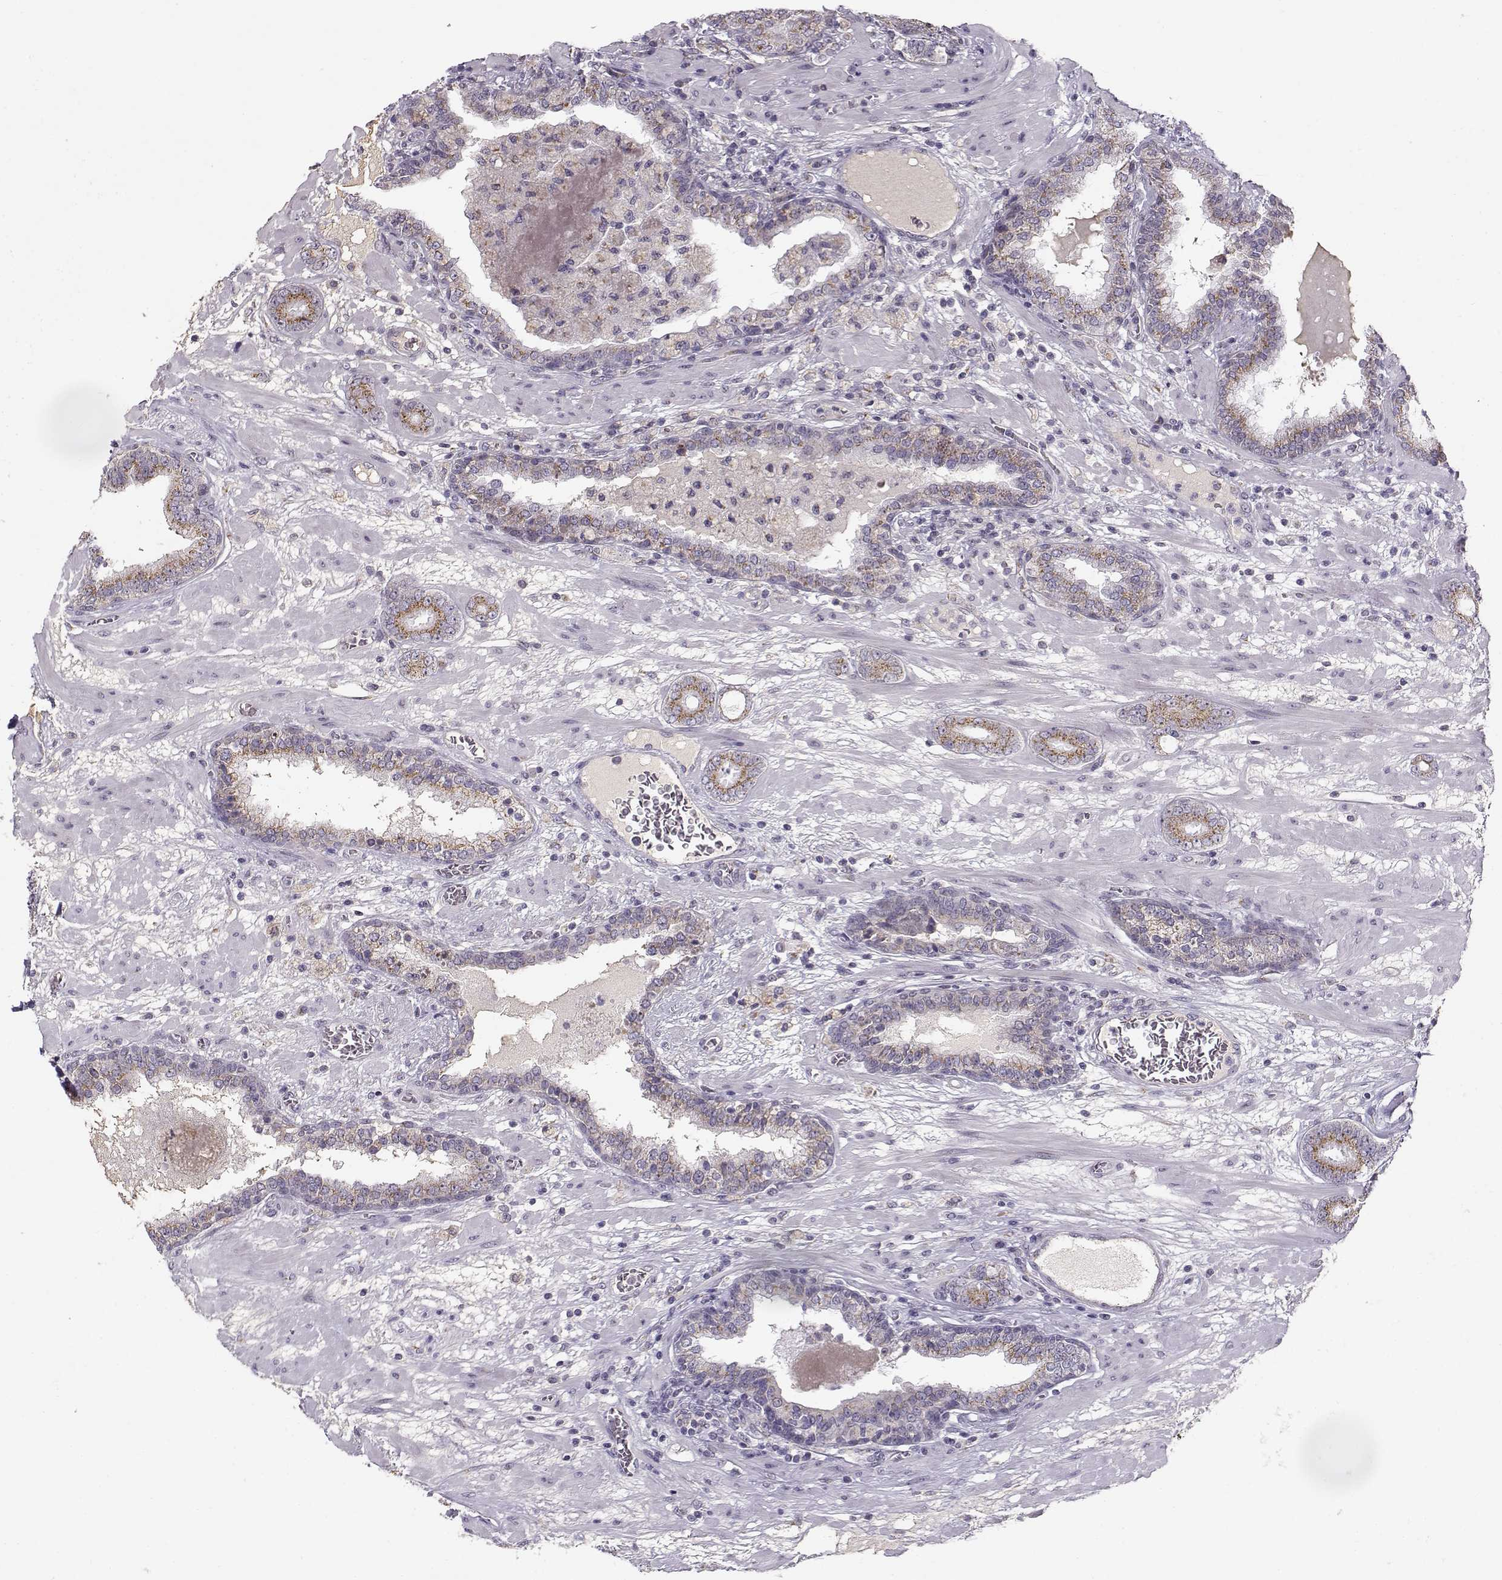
{"staining": {"intensity": "moderate", "quantity": ">75%", "location": "cytoplasmic/membranous"}, "tissue": "prostate cancer", "cell_type": "Tumor cells", "image_type": "cancer", "snomed": [{"axis": "morphology", "description": "Adenocarcinoma, Low grade"}, {"axis": "topography", "description": "Prostate"}], "caption": "There is medium levels of moderate cytoplasmic/membranous positivity in tumor cells of prostate adenocarcinoma (low-grade), as demonstrated by immunohistochemical staining (brown color).", "gene": "SLC4A5", "patient": {"sex": "male", "age": 60}}